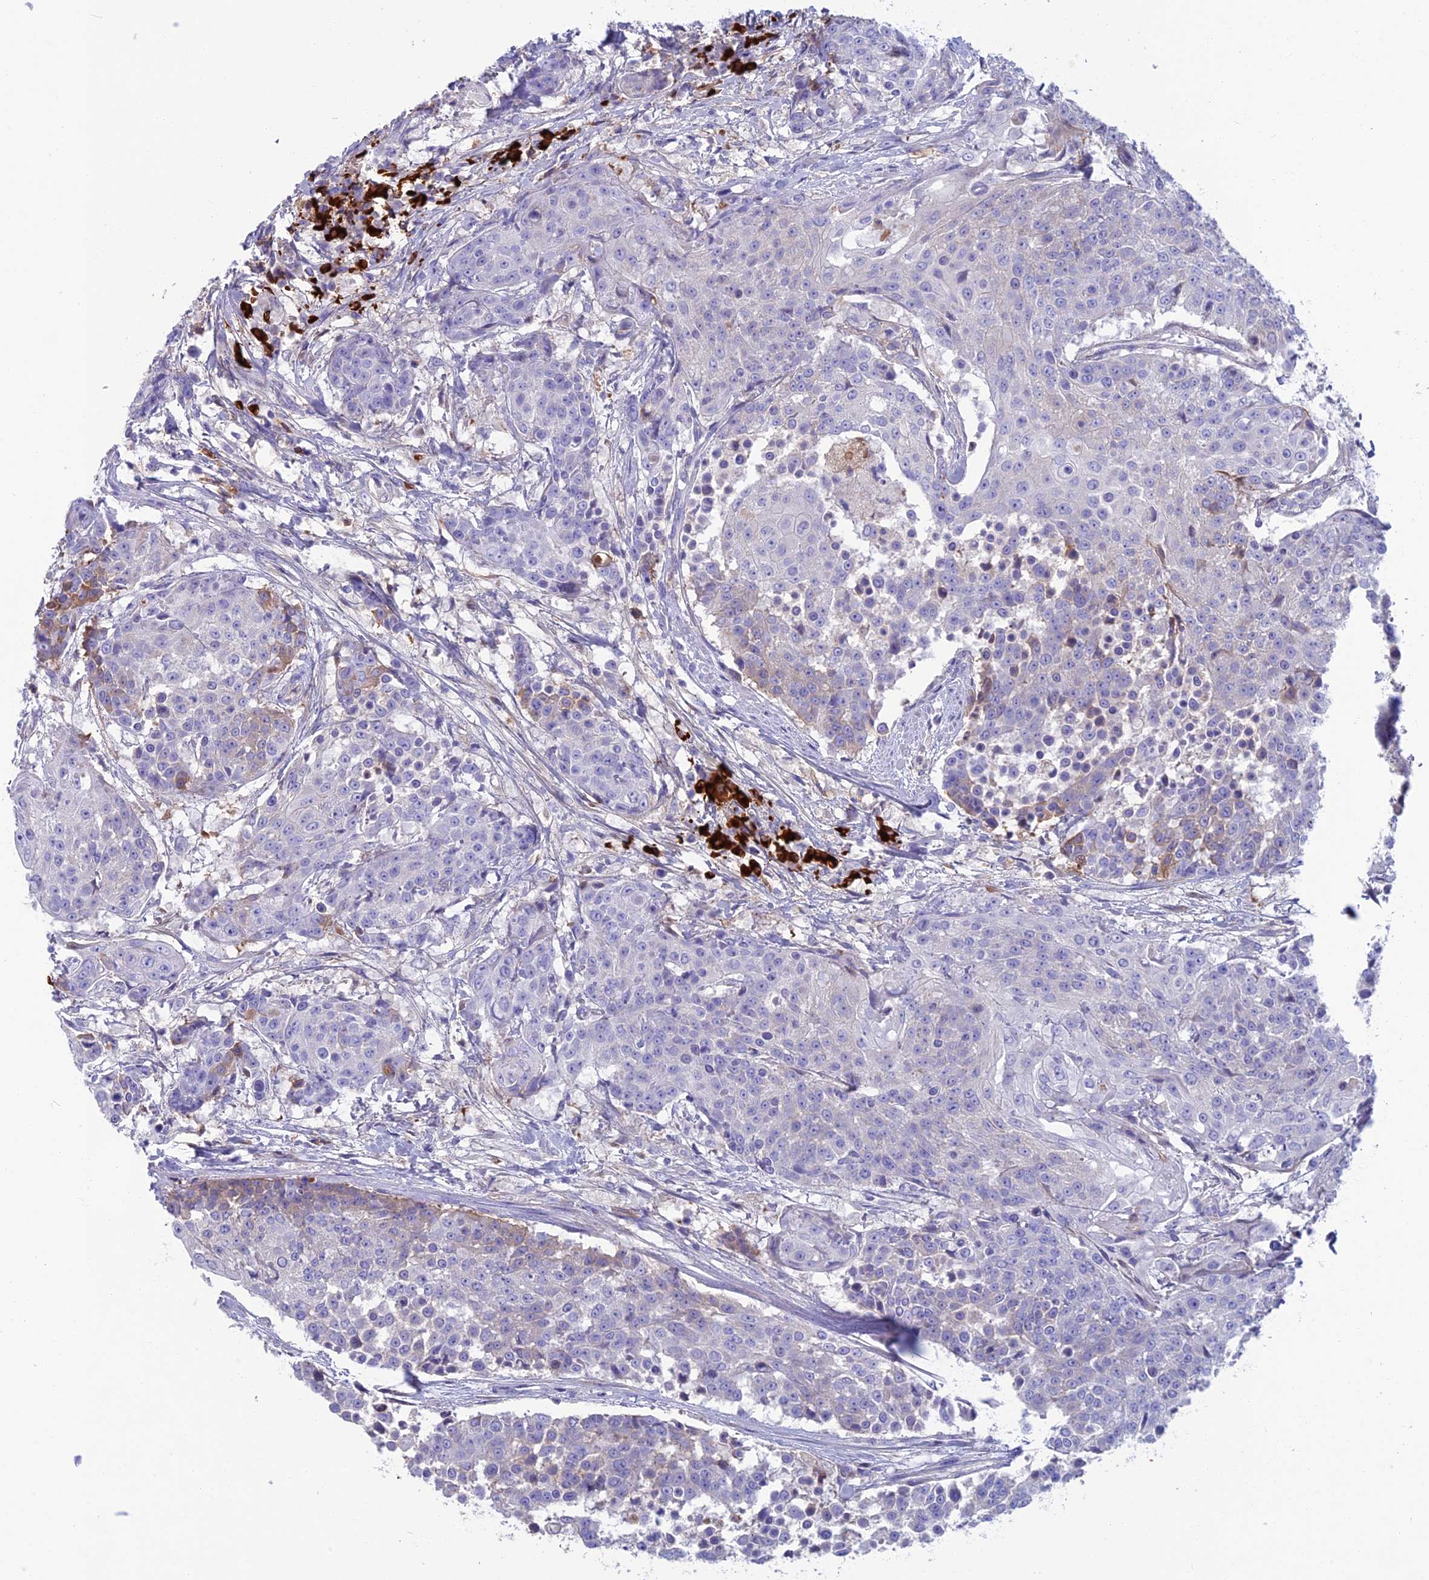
{"staining": {"intensity": "weak", "quantity": "<25%", "location": "cytoplasmic/membranous"}, "tissue": "urothelial cancer", "cell_type": "Tumor cells", "image_type": "cancer", "snomed": [{"axis": "morphology", "description": "Urothelial carcinoma, High grade"}, {"axis": "topography", "description": "Urinary bladder"}], "caption": "An immunohistochemistry (IHC) histopathology image of high-grade urothelial carcinoma is shown. There is no staining in tumor cells of high-grade urothelial carcinoma.", "gene": "SNAP91", "patient": {"sex": "female", "age": 63}}